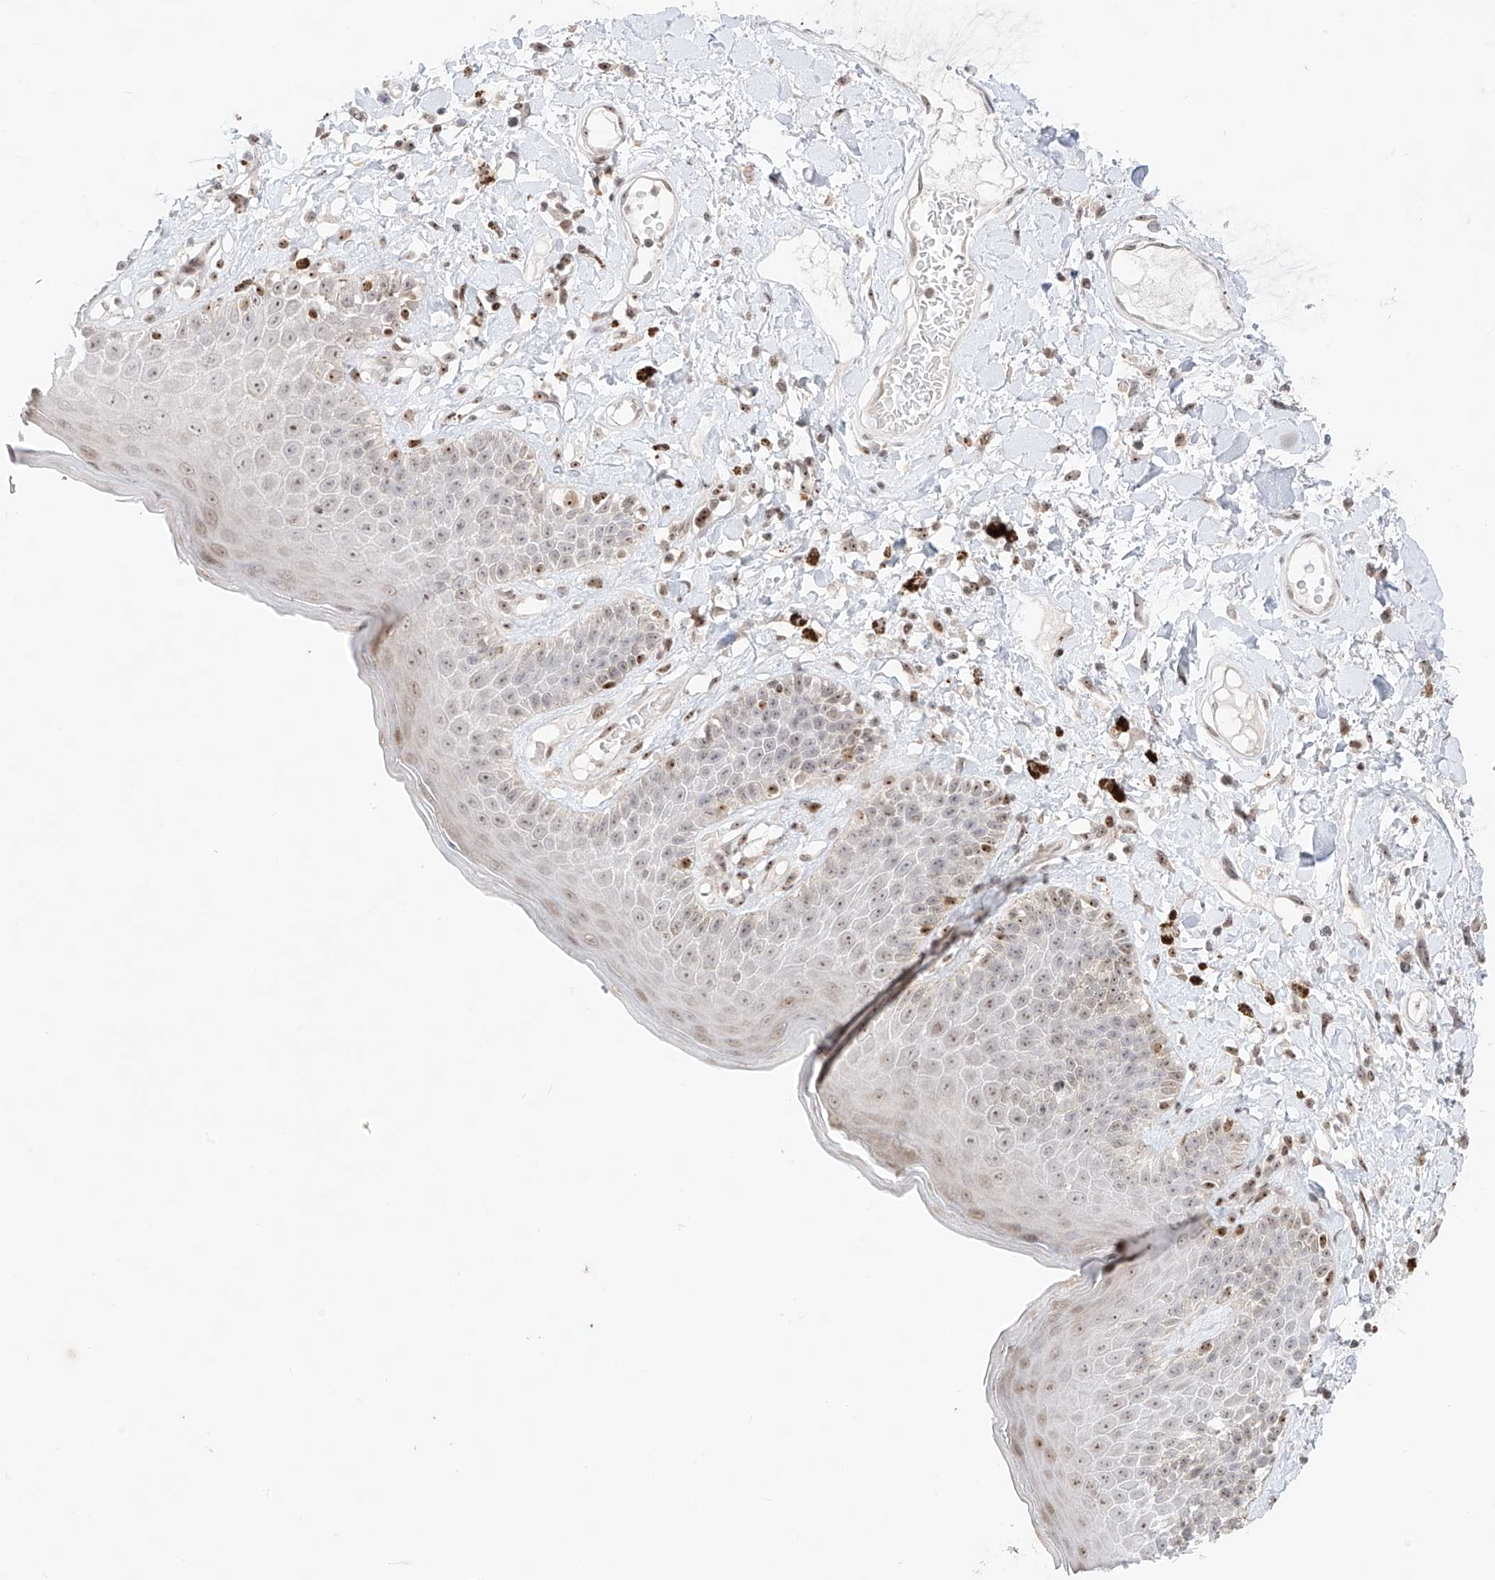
{"staining": {"intensity": "moderate", "quantity": "25%-75%", "location": "cytoplasmic/membranous,nuclear"}, "tissue": "skin", "cell_type": "Epidermal cells", "image_type": "normal", "snomed": [{"axis": "morphology", "description": "Normal tissue, NOS"}, {"axis": "topography", "description": "Anal"}], "caption": "Normal skin reveals moderate cytoplasmic/membranous,nuclear expression in approximately 25%-75% of epidermal cells, visualized by immunohistochemistry.", "gene": "ZNF512", "patient": {"sex": "female", "age": 78}}